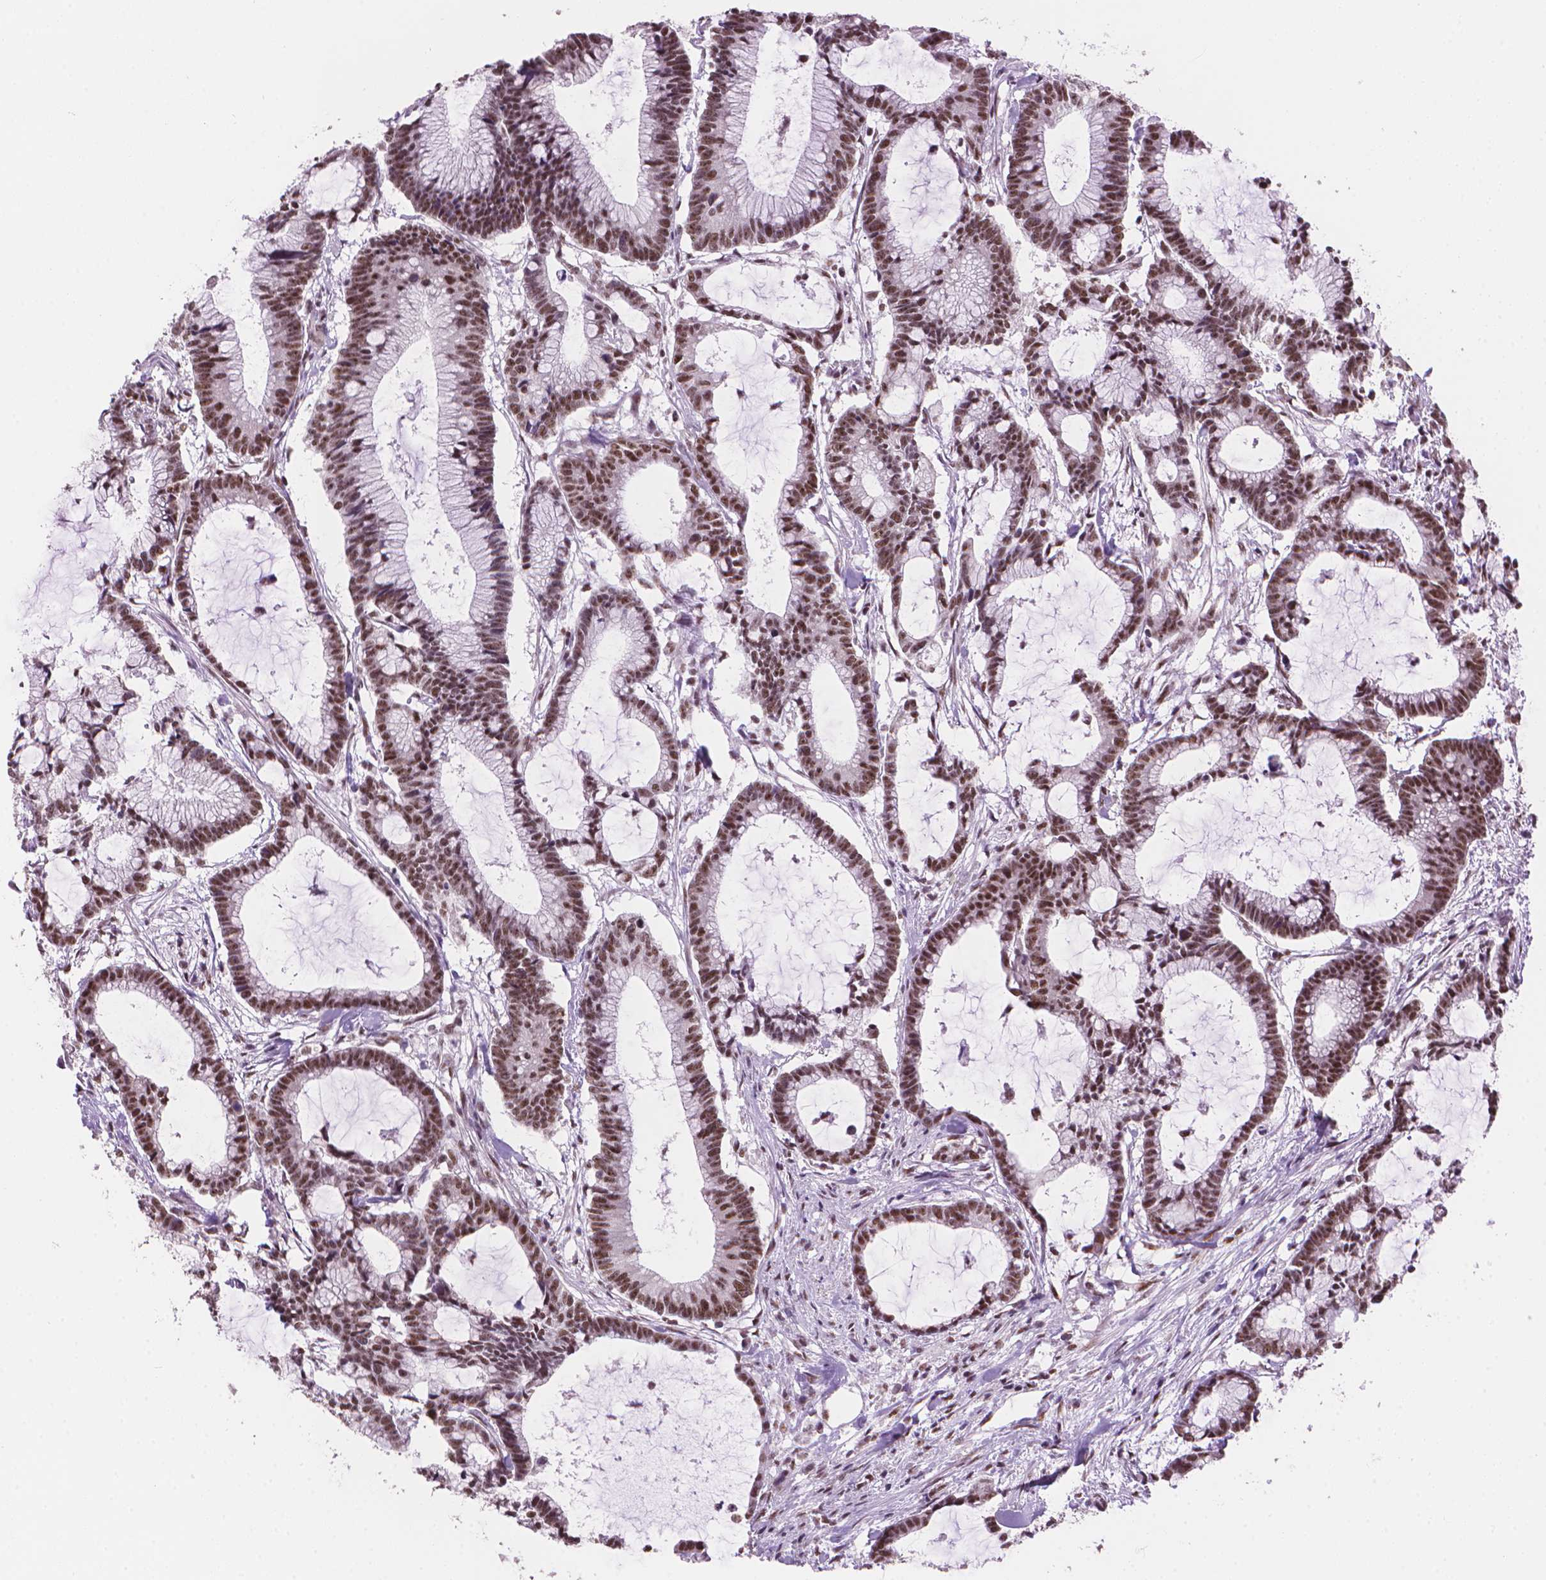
{"staining": {"intensity": "moderate", "quantity": ">75%", "location": "nuclear"}, "tissue": "colorectal cancer", "cell_type": "Tumor cells", "image_type": "cancer", "snomed": [{"axis": "morphology", "description": "Adenocarcinoma, NOS"}, {"axis": "topography", "description": "Colon"}], "caption": "About >75% of tumor cells in human adenocarcinoma (colorectal) demonstrate moderate nuclear protein staining as visualized by brown immunohistochemical staining.", "gene": "UBN1", "patient": {"sex": "female", "age": 78}}